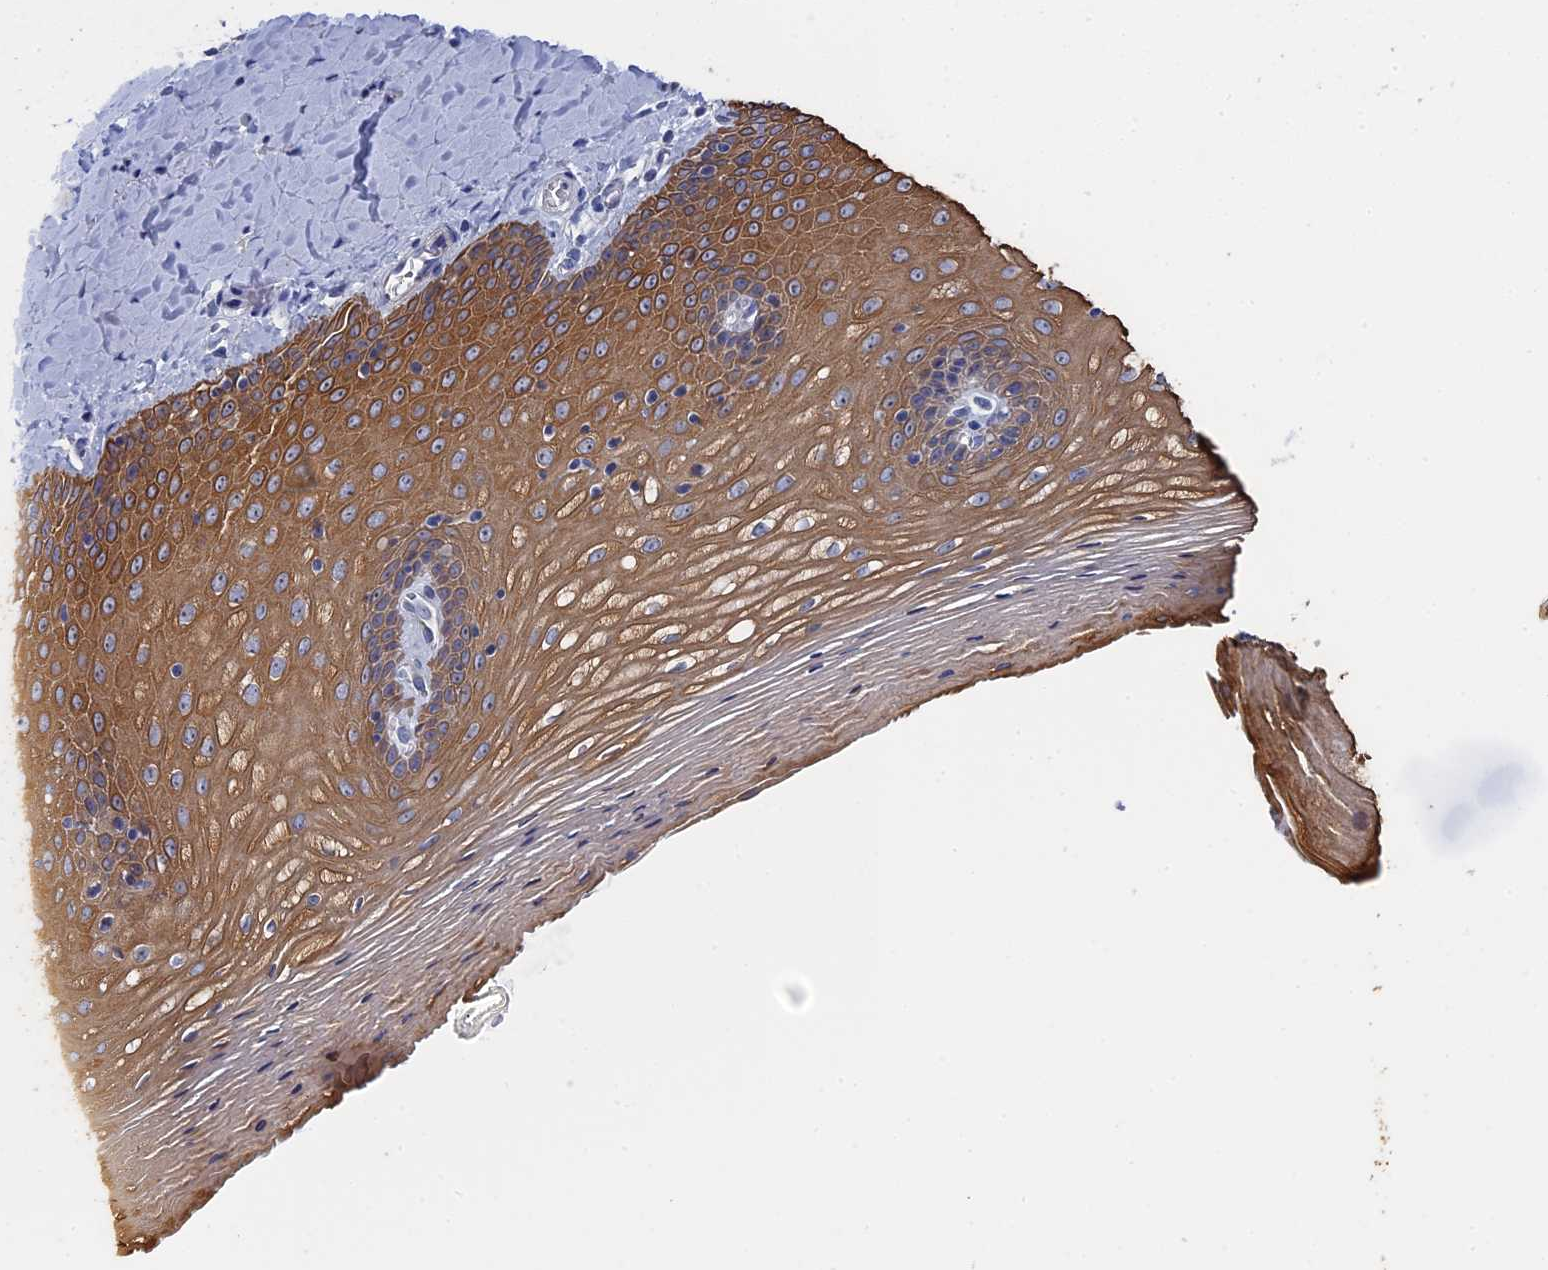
{"staining": {"intensity": "moderate", "quantity": ">75%", "location": "cytoplasmic/membranous"}, "tissue": "vagina", "cell_type": "Squamous epithelial cells", "image_type": "normal", "snomed": [{"axis": "morphology", "description": "Normal tissue, NOS"}, {"axis": "topography", "description": "Vagina"}], "caption": "The immunohistochemical stain highlights moderate cytoplasmic/membranous expression in squamous epithelial cells of unremarkable vagina.", "gene": "SRFBP1", "patient": {"sex": "female", "age": 65}}